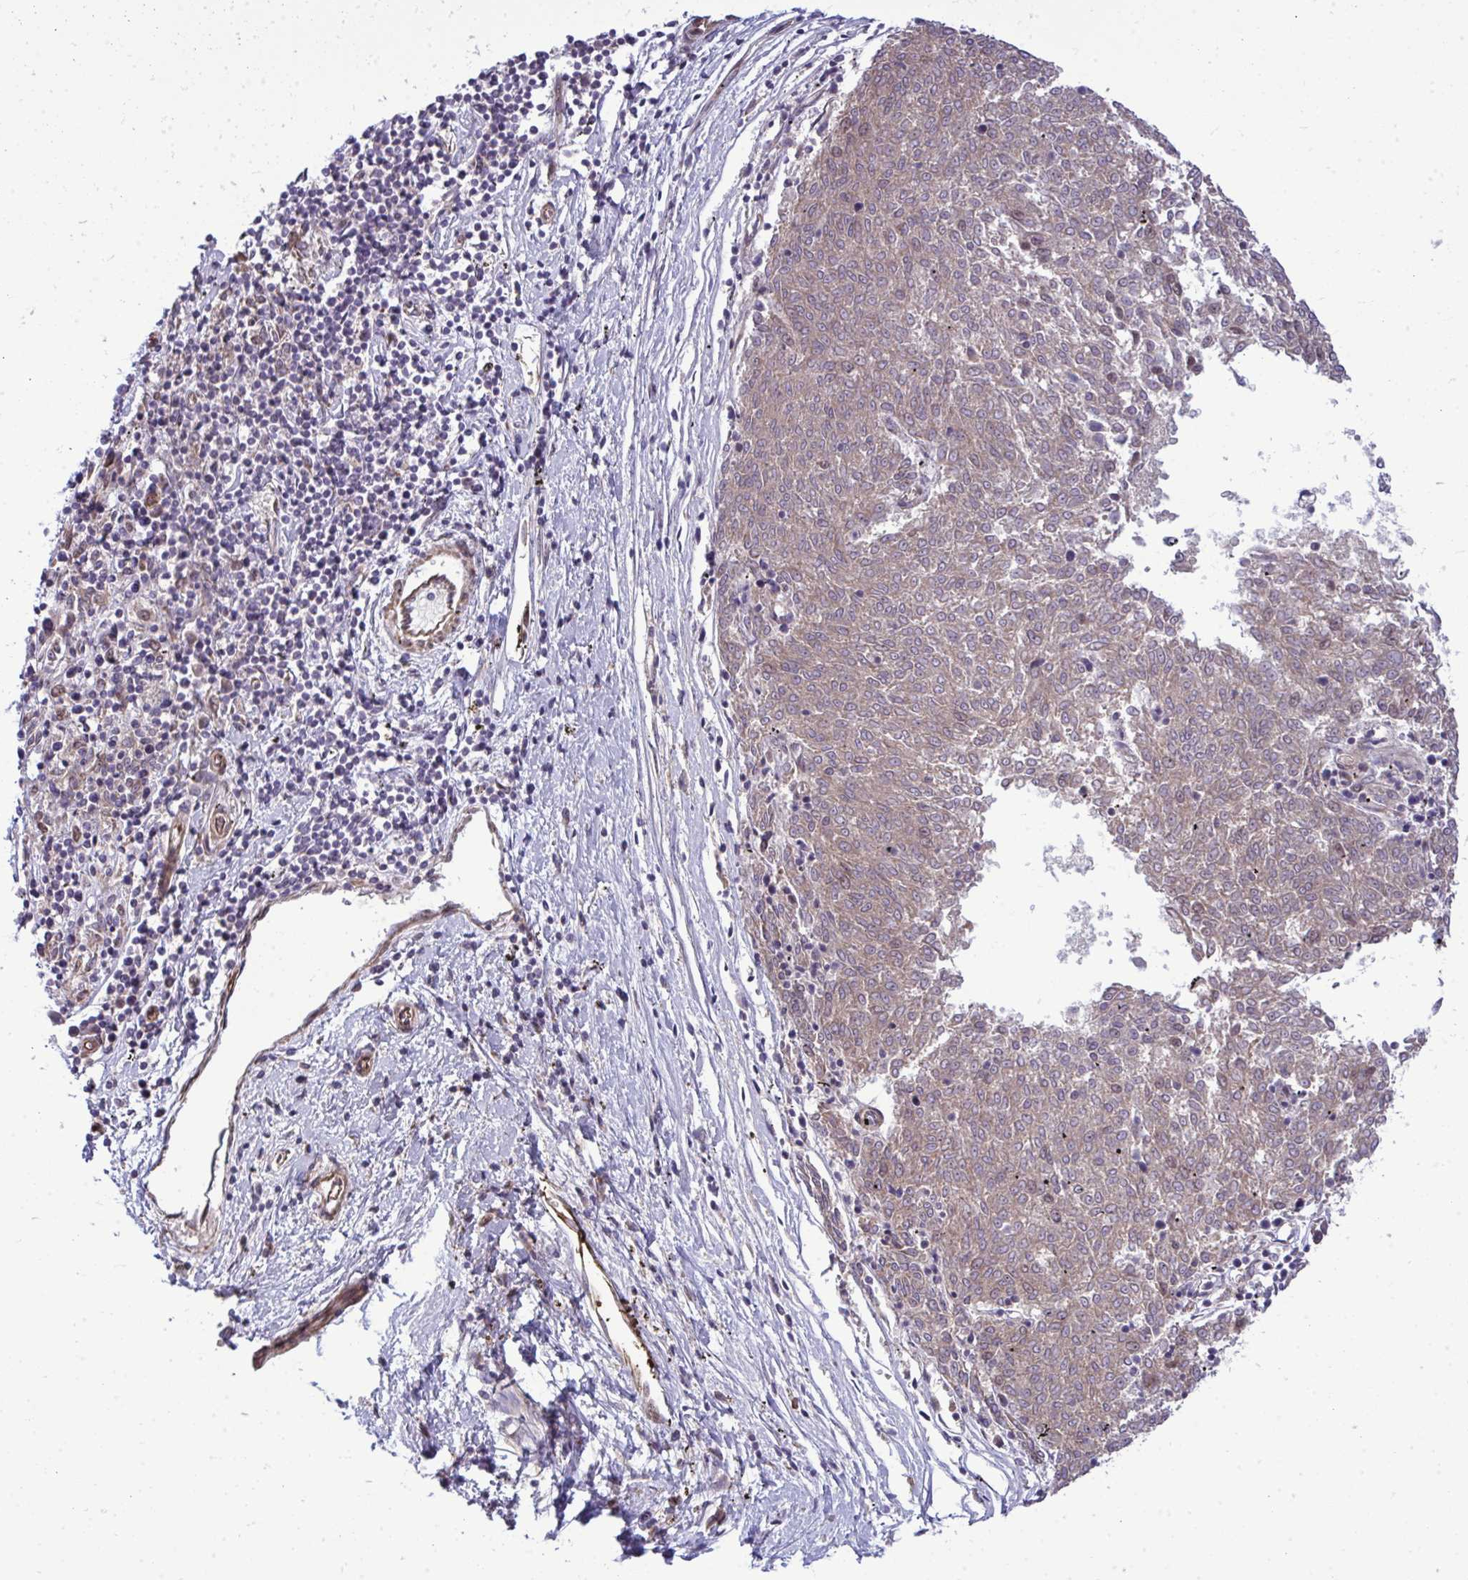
{"staining": {"intensity": "weak", "quantity": ">75%", "location": "cytoplasmic/membranous"}, "tissue": "melanoma", "cell_type": "Tumor cells", "image_type": "cancer", "snomed": [{"axis": "morphology", "description": "Malignant melanoma, NOS"}, {"axis": "topography", "description": "Skin"}], "caption": "This is an image of IHC staining of malignant melanoma, which shows weak staining in the cytoplasmic/membranous of tumor cells.", "gene": "ZSCAN9", "patient": {"sex": "female", "age": 72}}